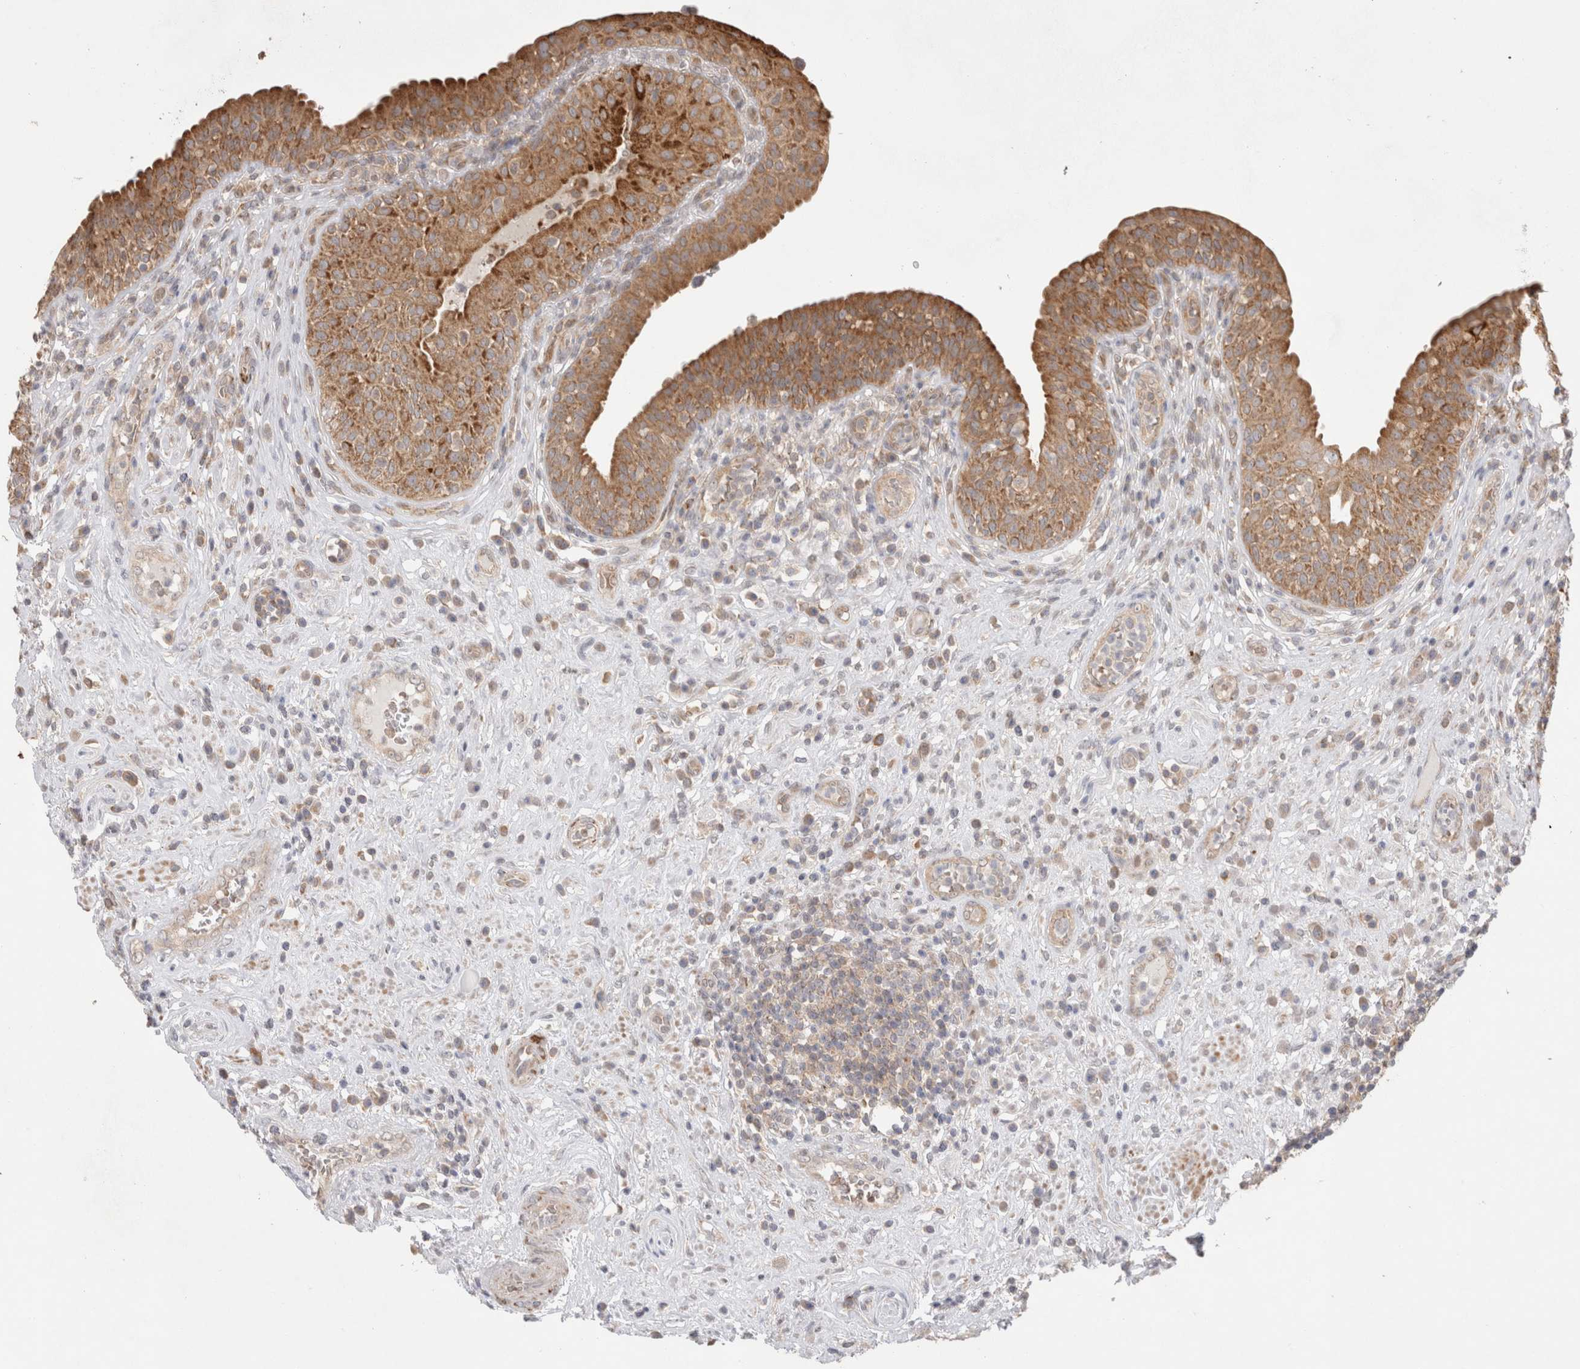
{"staining": {"intensity": "moderate", "quantity": ">75%", "location": "cytoplasmic/membranous"}, "tissue": "urinary bladder", "cell_type": "Urothelial cells", "image_type": "normal", "snomed": [{"axis": "morphology", "description": "Normal tissue, NOS"}, {"axis": "topography", "description": "Urinary bladder"}], "caption": "High-magnification brightfield microscopy of unremarkable urinary bladder stained with DAB (brown) and counterstained with hematoxylin (blue). urothelial cells exhibit moderate cytoplasmic/membranous positivity is seen in approximately>75% of cells. (DAB = brown stain, brightfield microscopy at high magnification).", "gene": "NDOR1", "patient": {"sex": "female", "age": 62}}